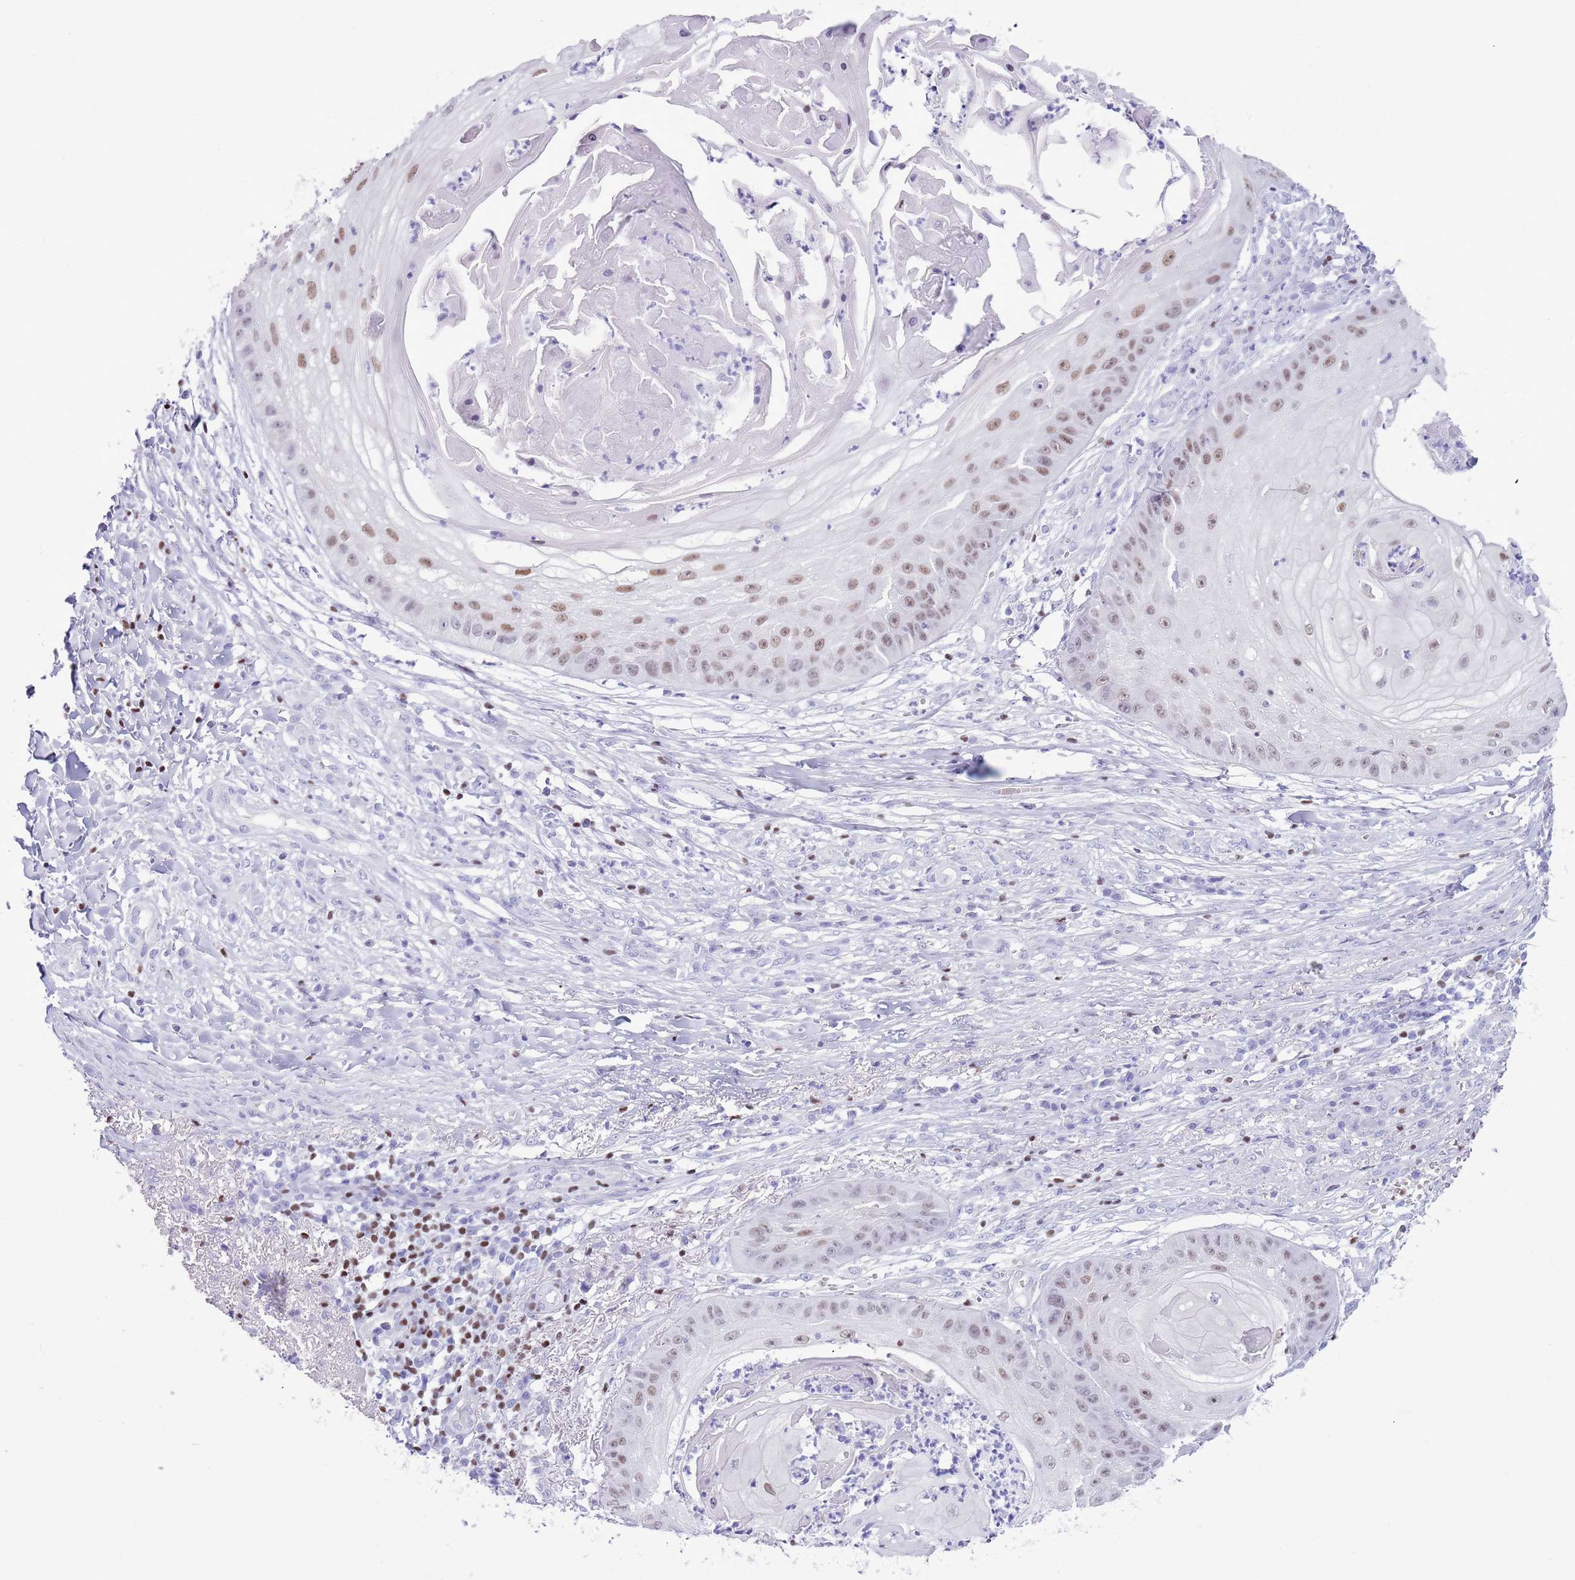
{"staining": {"intensity": "moderate", "quantity": "25%-75%", "location": "nuclear"}, "tissue": "skin cancer", "cell_type": "Tumor cells", "image_type": "cancer", "snomed": [{"axis": "morphology", "description": "Squamous cell carcinoma, NOS"}, {"axis": "topography", "description": "Skin"}], "caption": "Moderate nuclear expression for a protein is identified in about 25%-75% of tumor cells of squamous cell carcinoma (skin) using immunohistochemistry (IHC).", "gene": "BCL11B", "patient": {"sex": "male", "age": 70}}